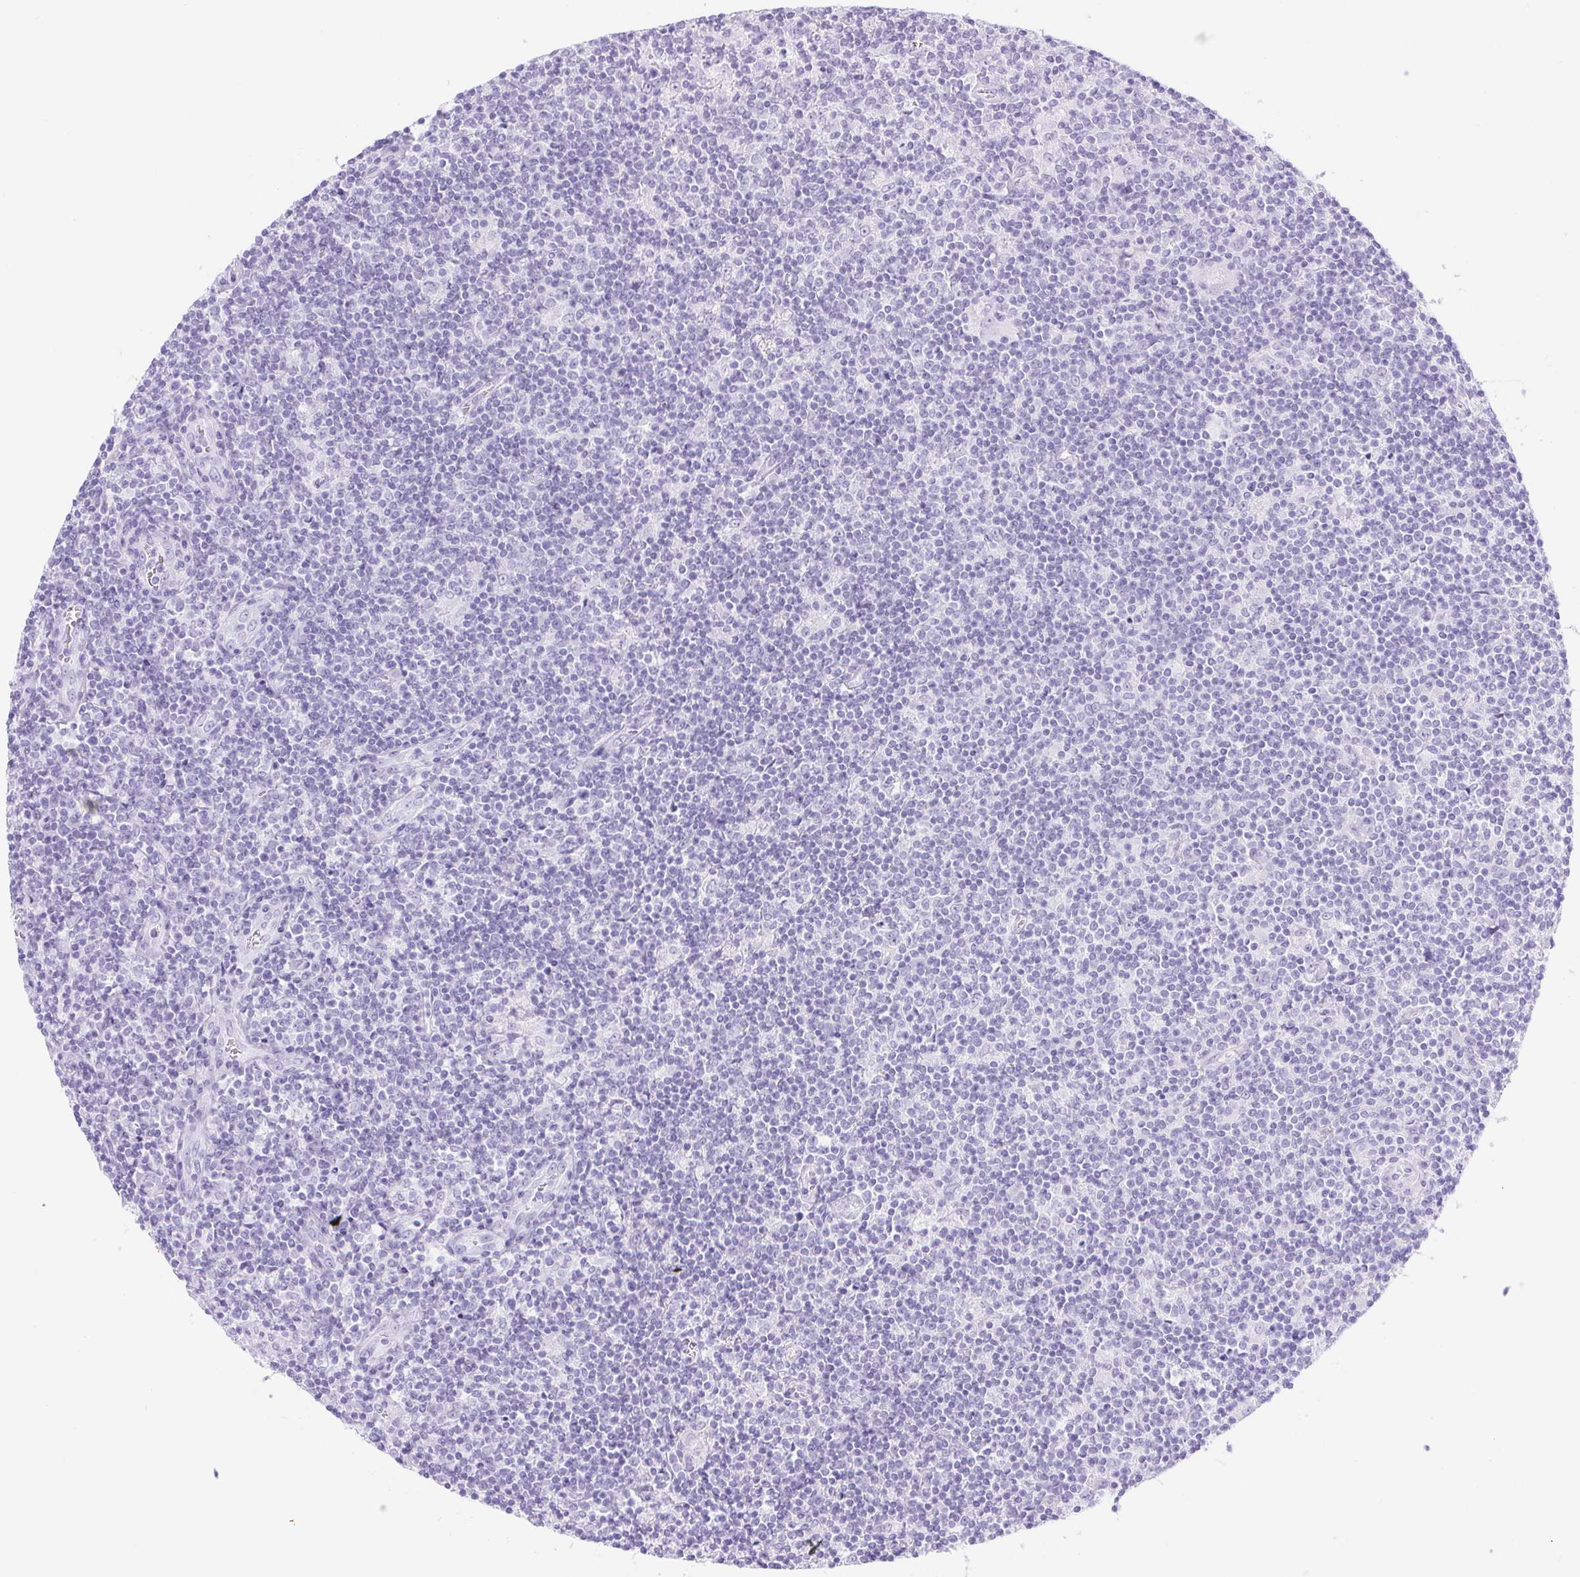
{"staining": {"intensity": "negative", "quantity": "none", "location": "none"}, "tissue": "lymphoma", "cell_type": "Tumor cells", "image_type": "cancer", "snomed": [{"axis": "morphology", "description": "Hodgkin's disease, NOS"}, {"axis": "topography", "description": "Lymph node"}], "caption": "A high-resolution image shows immunohistochemistry staining of Hodgkin's disease, which displays no significant staining in tumor cells.", "gene": "ERP27", "patient": {"sex": "male", "age": 40}}